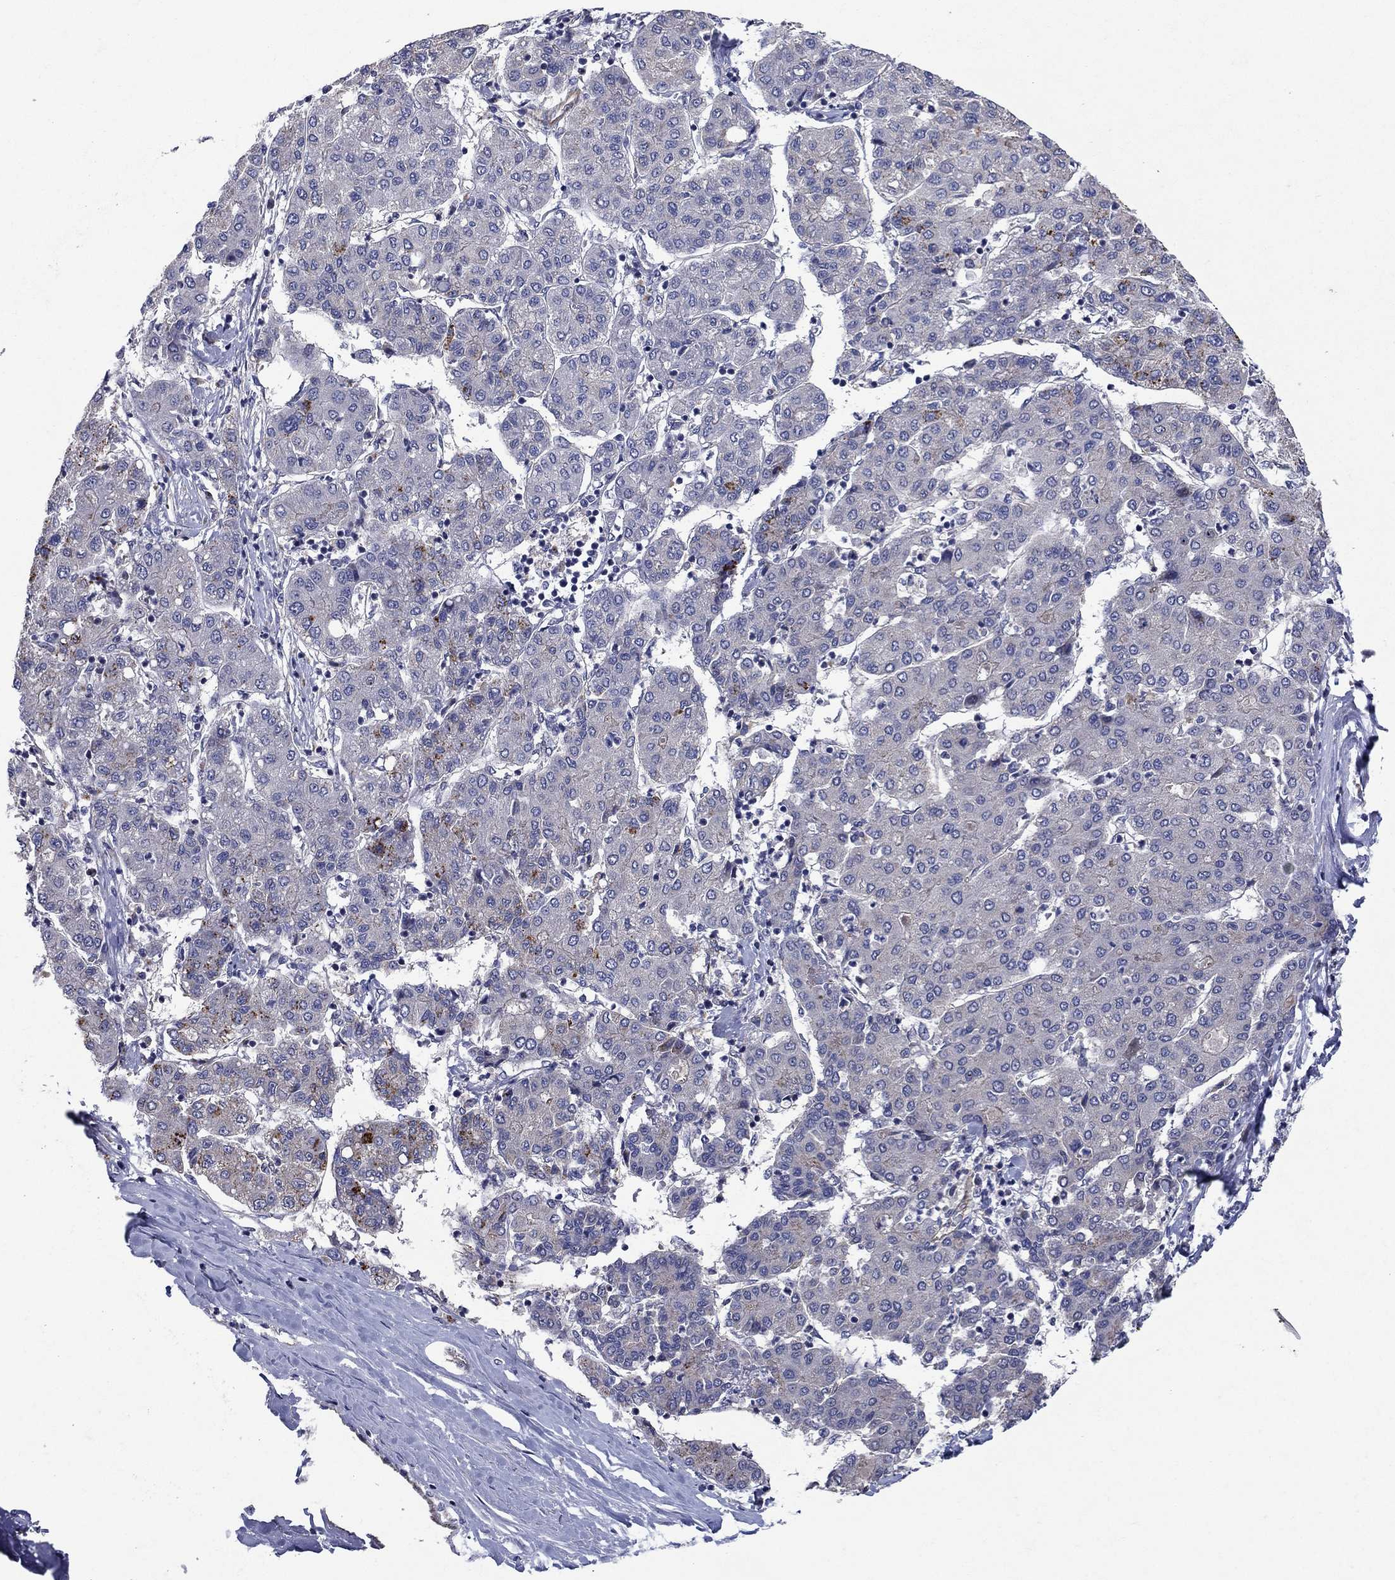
{"staining": {"intensity": "strong", "quantity": "<25%", "location": "cytoplasmic/membranous"}, "tissue": "liver cancer", "cell_type": "Tumor cells", "image_type": "cancer", "snomed": [{"axis": "morphology", "description": "Carcinoma, Hepatocellular, NOS"}, {"axis": "topography", "description": "Liver"}], "caption": "IHC micrograph of neoplastic tissue: liver cancer stained using immunohistochemistry (IHC) displays medium levels of strong protein expression localized specifically in the cytoplasmic/membranous of tumor cells, appearing as a cytoplasmic/membranous brown color.", "gene": "SLC7A1", "patient": {"sex": "male", "age": 65}}